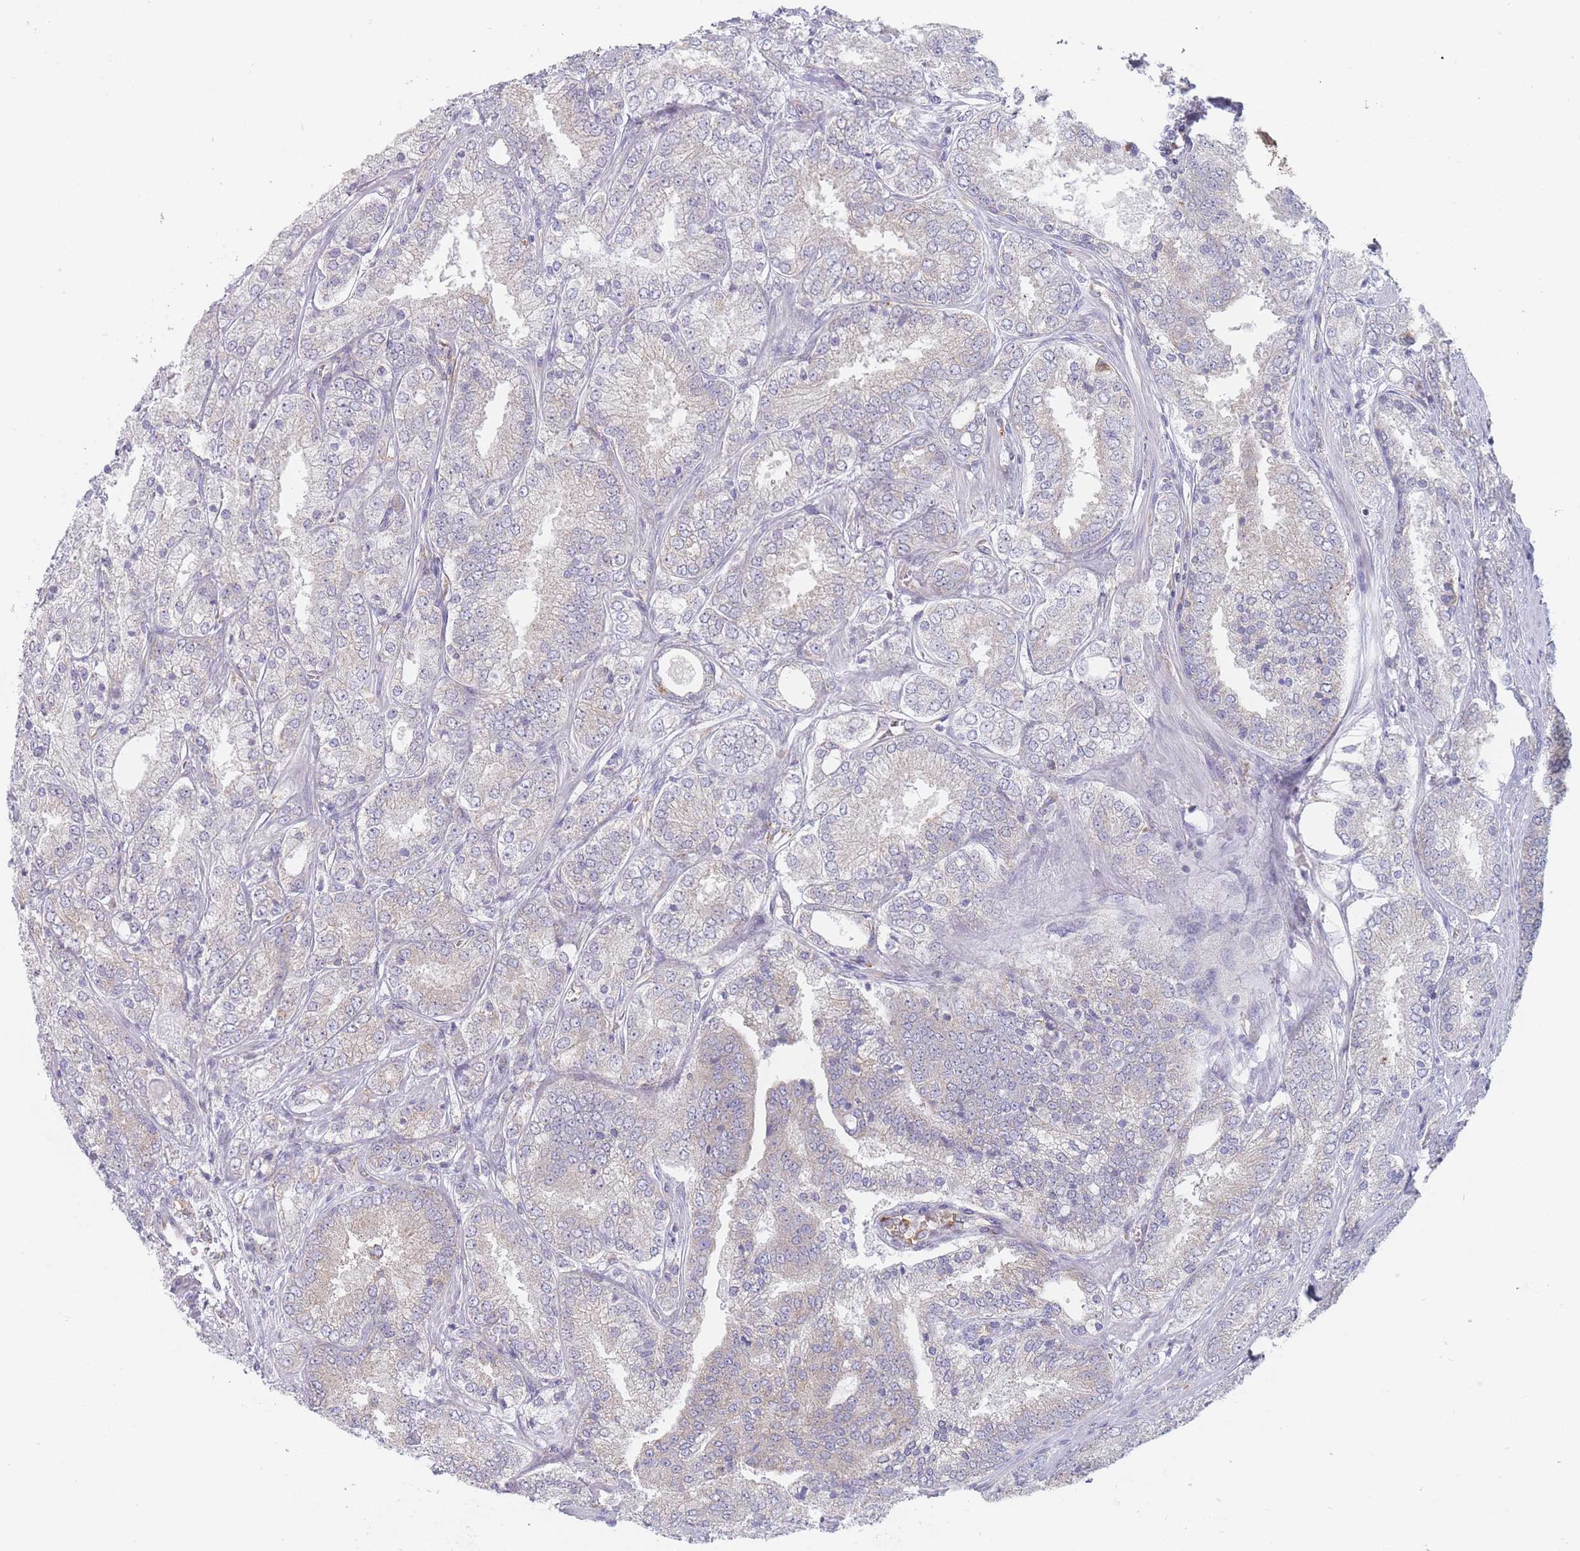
{"staining": {"intensity": "weak", "quantity": "25%-75%", "location": "cytoplasmic/membranous"}, "tissue": "prostate cancer", "cell_type": "Tumor cells", "image_type": "cancer", "snomed": [{"axis": "morphology", "description": "Adenocarcinoma, High grade"}, {"axis": "topography", "description": "Prostate"}], "caption": "Immunohistochemical staining of prostate high-grade adenocarcinoma reveals weak cytoplasmic/membranous protein expression in approximately 25%-75% of tumor cells. Nuclei are stained in blue.", "gene": "MAP1S", "patient": {"sex": "male", "age": 63}}